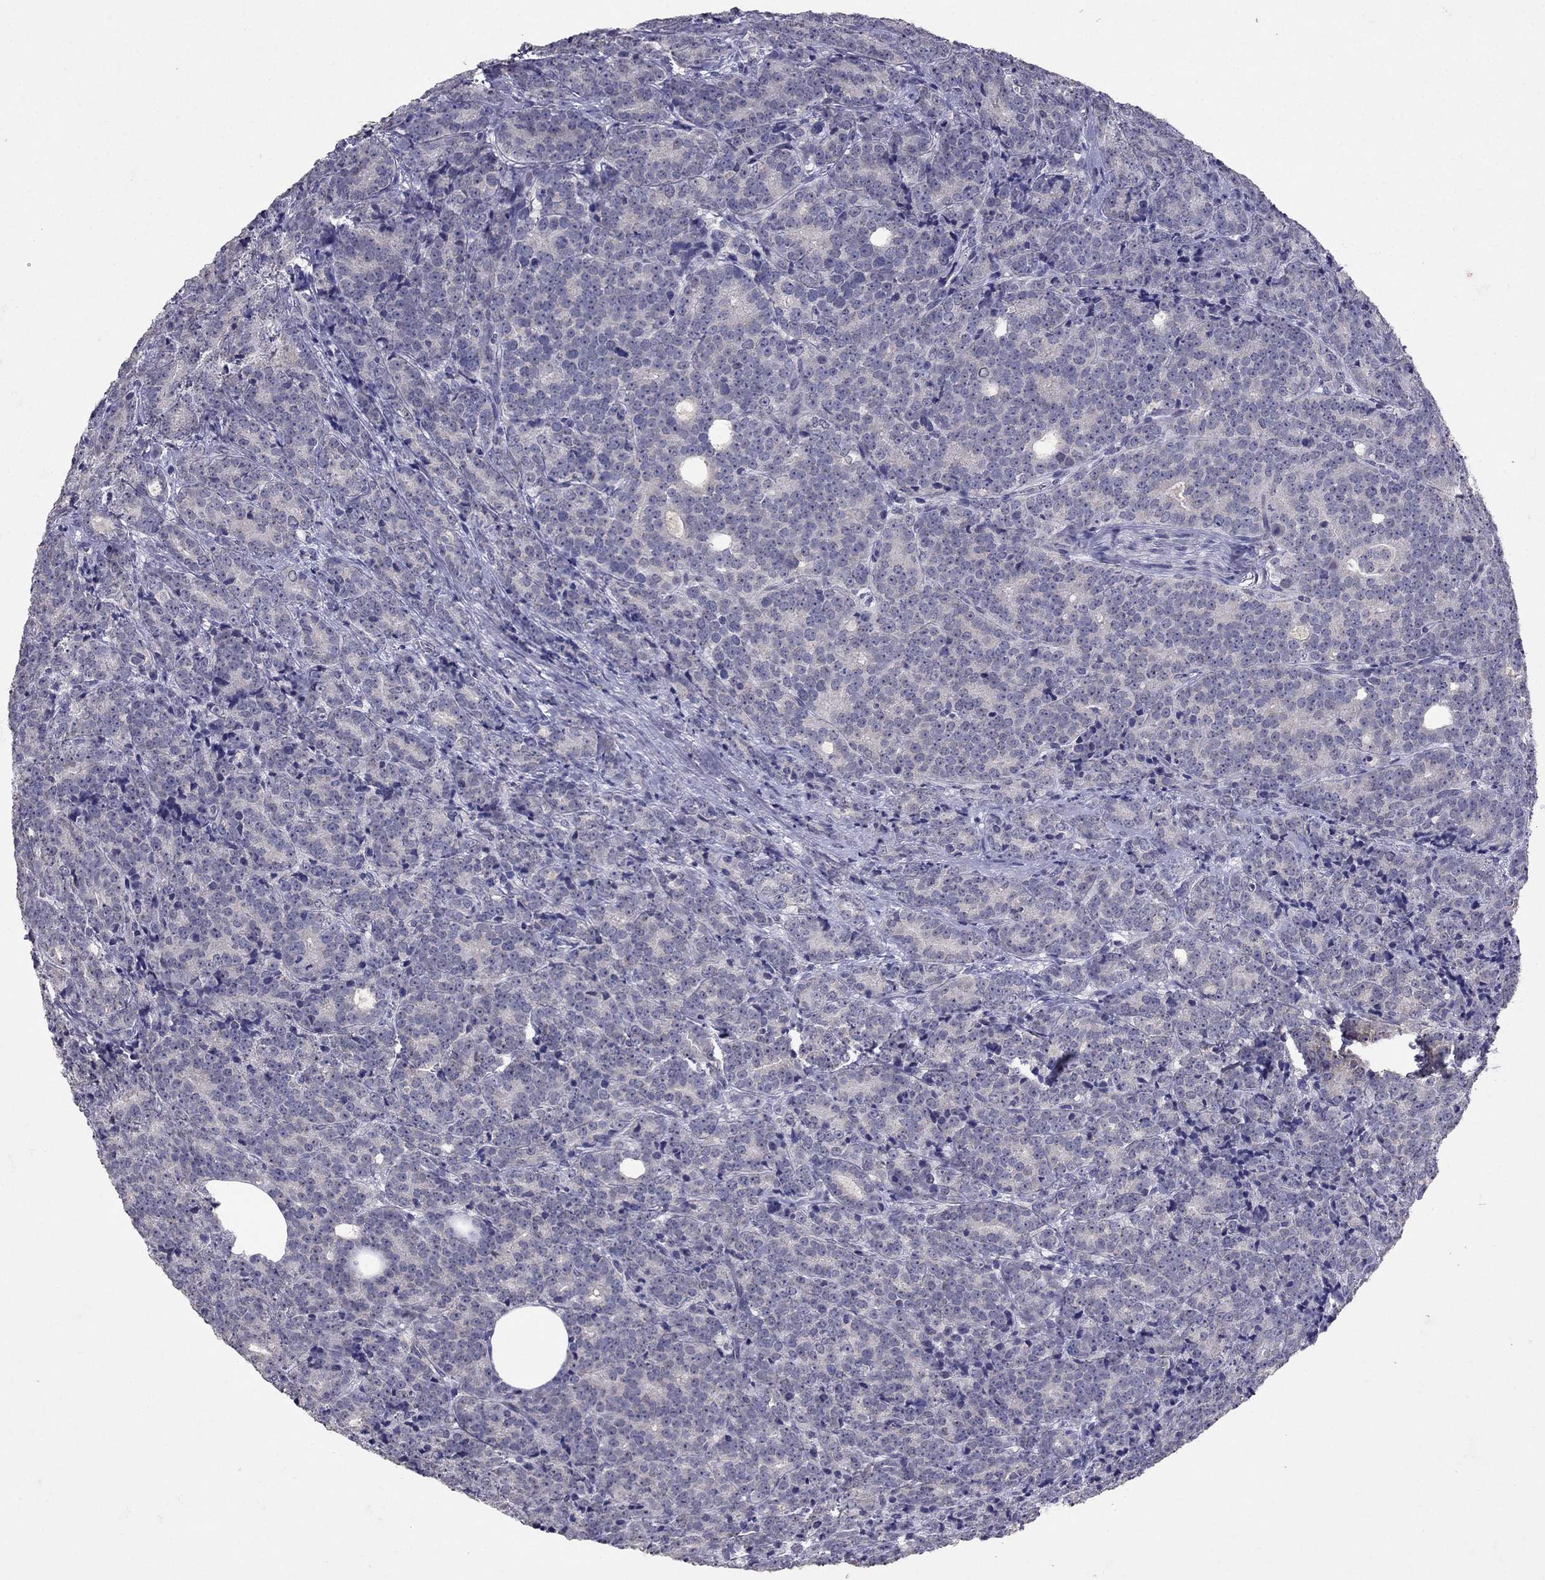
{"staining": {"intensity": "negative", "quantity": "none", "location": "none"}, "tissue": "prostate cancer", "cell_type": "Tumor cells", "image_type": "cancer", "snomed": [{"axis": "morphology", "description": "Adenocarcinoma, NOS"}, {"axis": "topography", "description": "Prostate"}], "caption": "A micrograph of prostate cancer stained for a protein shows no brown staining in tumor cells. (DAB (3,3'-diaminobenzidine) immunohistochemistry (IHC) visualized using brightfield microscopy, high magnification).", "gene": "FST", "patient": {"sex": "male", "age": 71}}